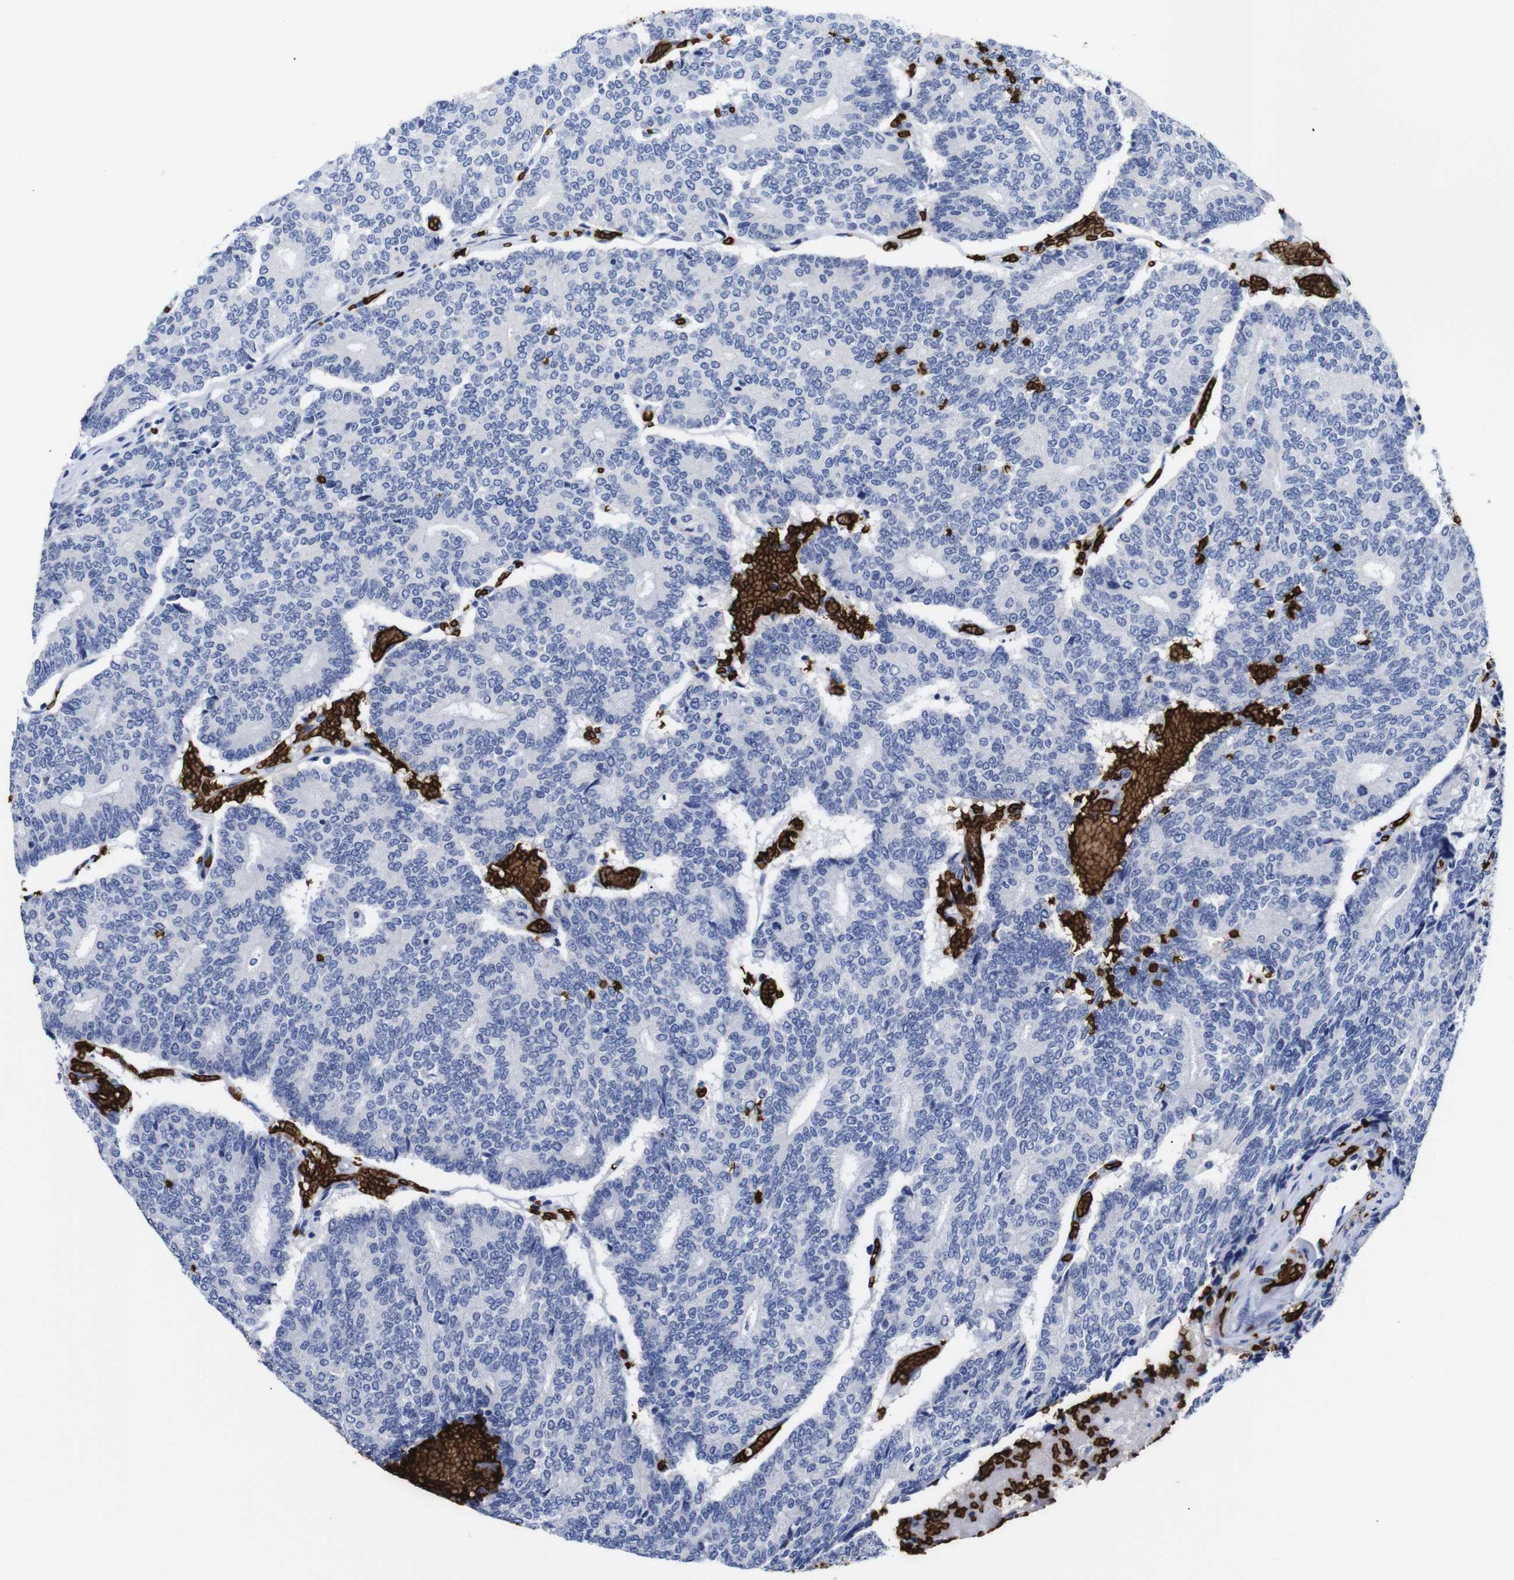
{"staining": {"intensity": "negative", "quantity": "none", "location": "none"}, "tissue": "prostate cancer", "cell_type": "Tumor cells", "image_type": "cancer", "snomed": [{"axis": "morphology", "description": "Normal tissue, NOS"}, {"axis": "morphology", "description": "Adenocarcinoma, High grade"}, {"axis": "topography", "description": "Prostate"}, {"axis": "topography", "description": "Seminal veicle"}], "caption": "Immunohistochemistry (IHC) of prostate cancer exhibits no positivity in tumor cells.", "gene": "S1PR2", "patient": {"sex": "male", "age": 55}}